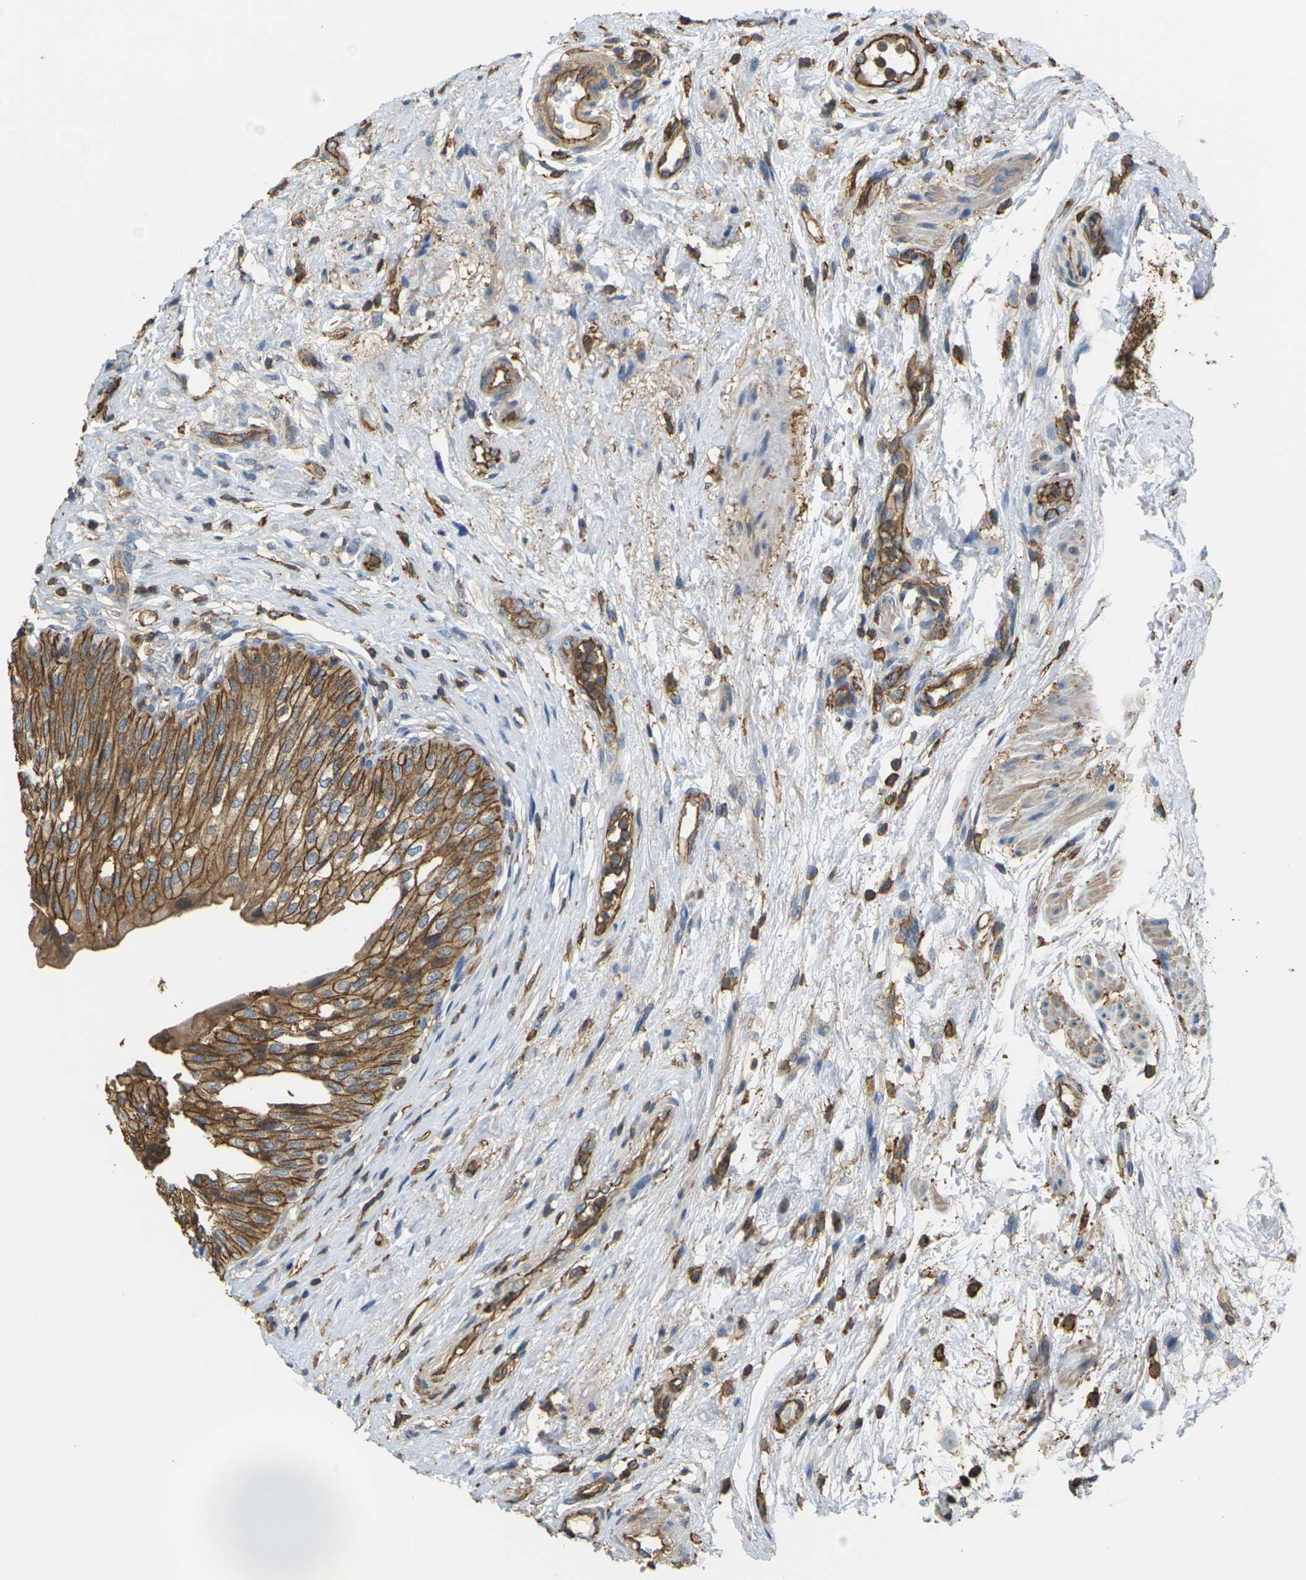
{"staining": {"intensity": "moderate", "quantity": ">75%", "location": "cytoplasmic/membranous"}, "tissue": "urinary bladder", "cell_type": "Urothelial cells", "image_type": "normal", "snomed": [{"axis": "morphology", "description": "Normal tissue, NOS"}, {"axis": "topography", "description": "Urinary bladder"}], "caption": "The image demonstrates immunohistochemical staining of benign urinary bladder. There is moderate cytoplasmic/membranous positivity is appreciated in approximately >75% of urothelial cells. Nuclei are stained in blue.", "gene": "IQGAP1", "patient": {"sex": "male", "age": 46}}